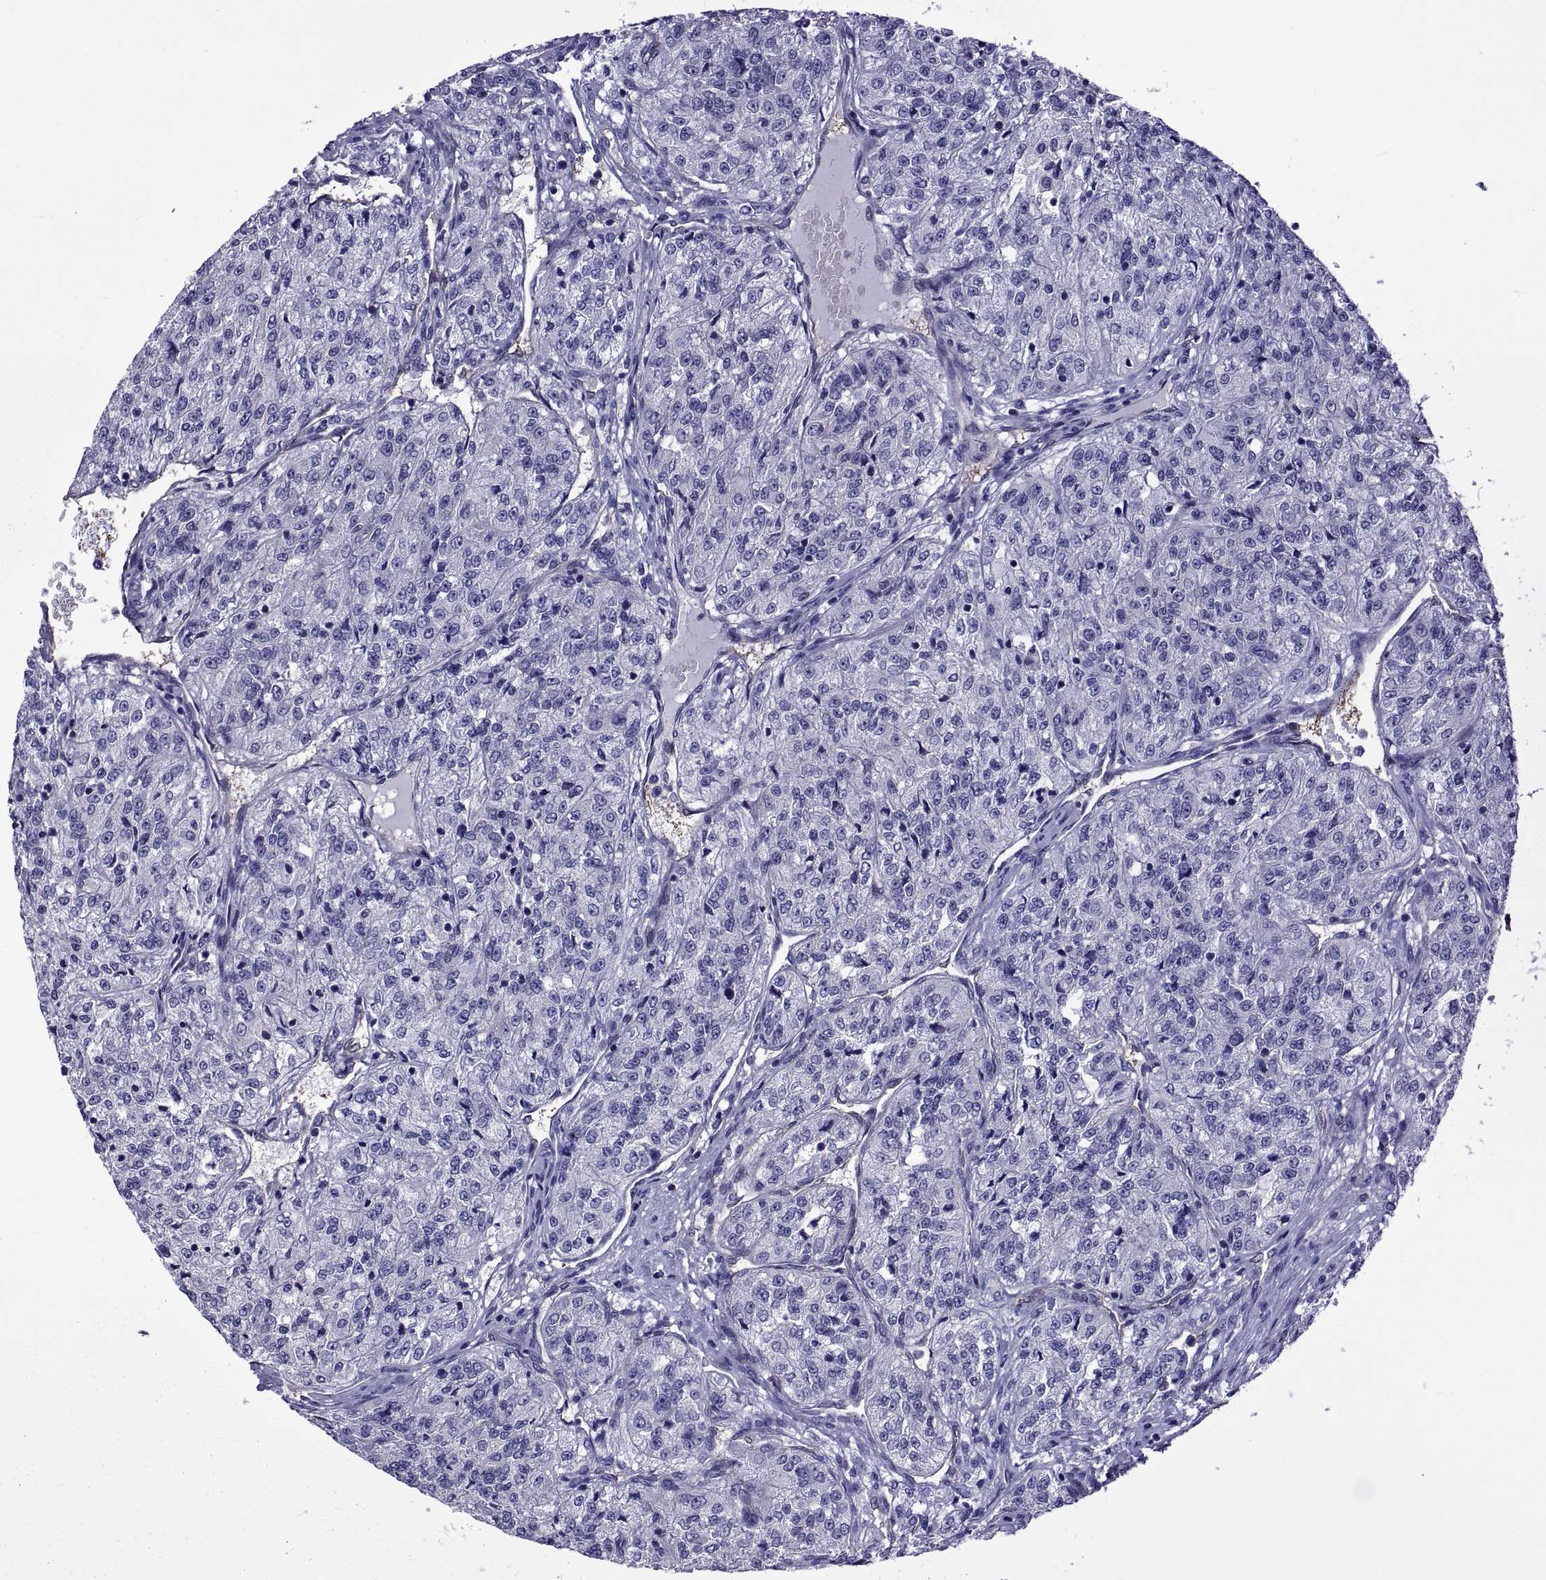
{"staining": {"intensity": "negative", "quantity": "none", "location": "none"}, "tissue": "renal cancer", "cell_type": "Tumor cells", "image_type": "cancer", "snomed": [{"axis": "morphology", "description": "Adenocarcinoma, NOS"}, {"axis": "topography", "description": "Kidney"}], "caption": "IHC image of neoplastic tissue: human renal cancer (adenocarcinoma) stained with DAB shows no significant protein staining in tumor cells. The staining was performed using DAB to visualize the protein expression in brown, while the nuclei were stained in blue with hematoxylin (Magnification: 20x).", "gene": "LCN9", "patient": {"sex": "female", "age": 63}}